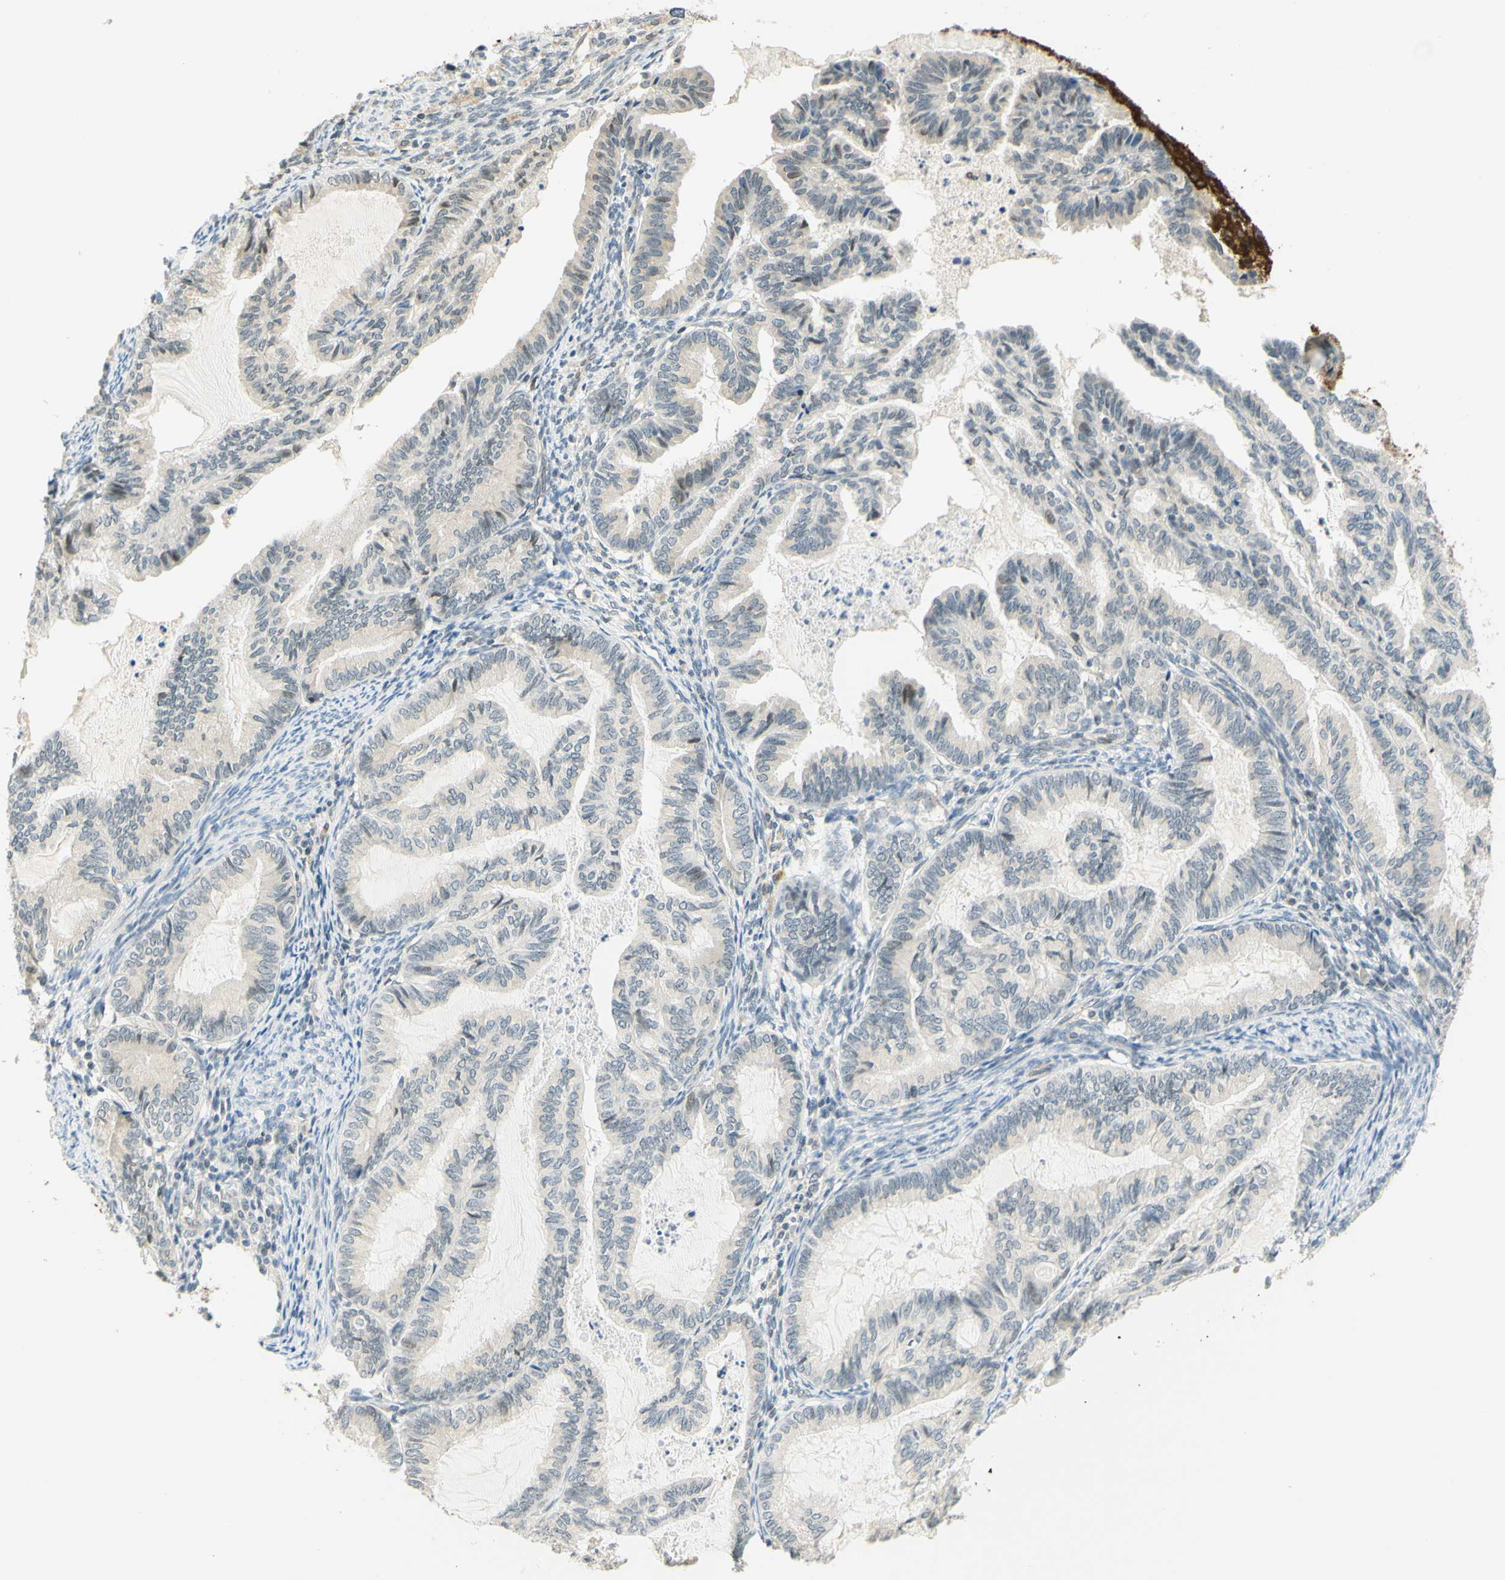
{"staining": {"intensity": "weak", "quantity": "<25%", "location": "nuclear"}, "tissue": "cervical cancer", "cell_type": "Tumor cells", "image_type": "cancer", "snomed": [{"axis": "morphology", "description": "Normal tissue, NOS"}, {"axis": "morphology", "description": "Adenocarcinoma, NOS"}, {"axis": "topography", "description": "Cervix"}, {"axis": "topography", "description": "Endometrium"}], "caption": "Protein analysis of cervical cancer reveals no significant staining in tumor cells.", "gene": "C2CD2L", "patient": {"sex": "female", "age": 86}}